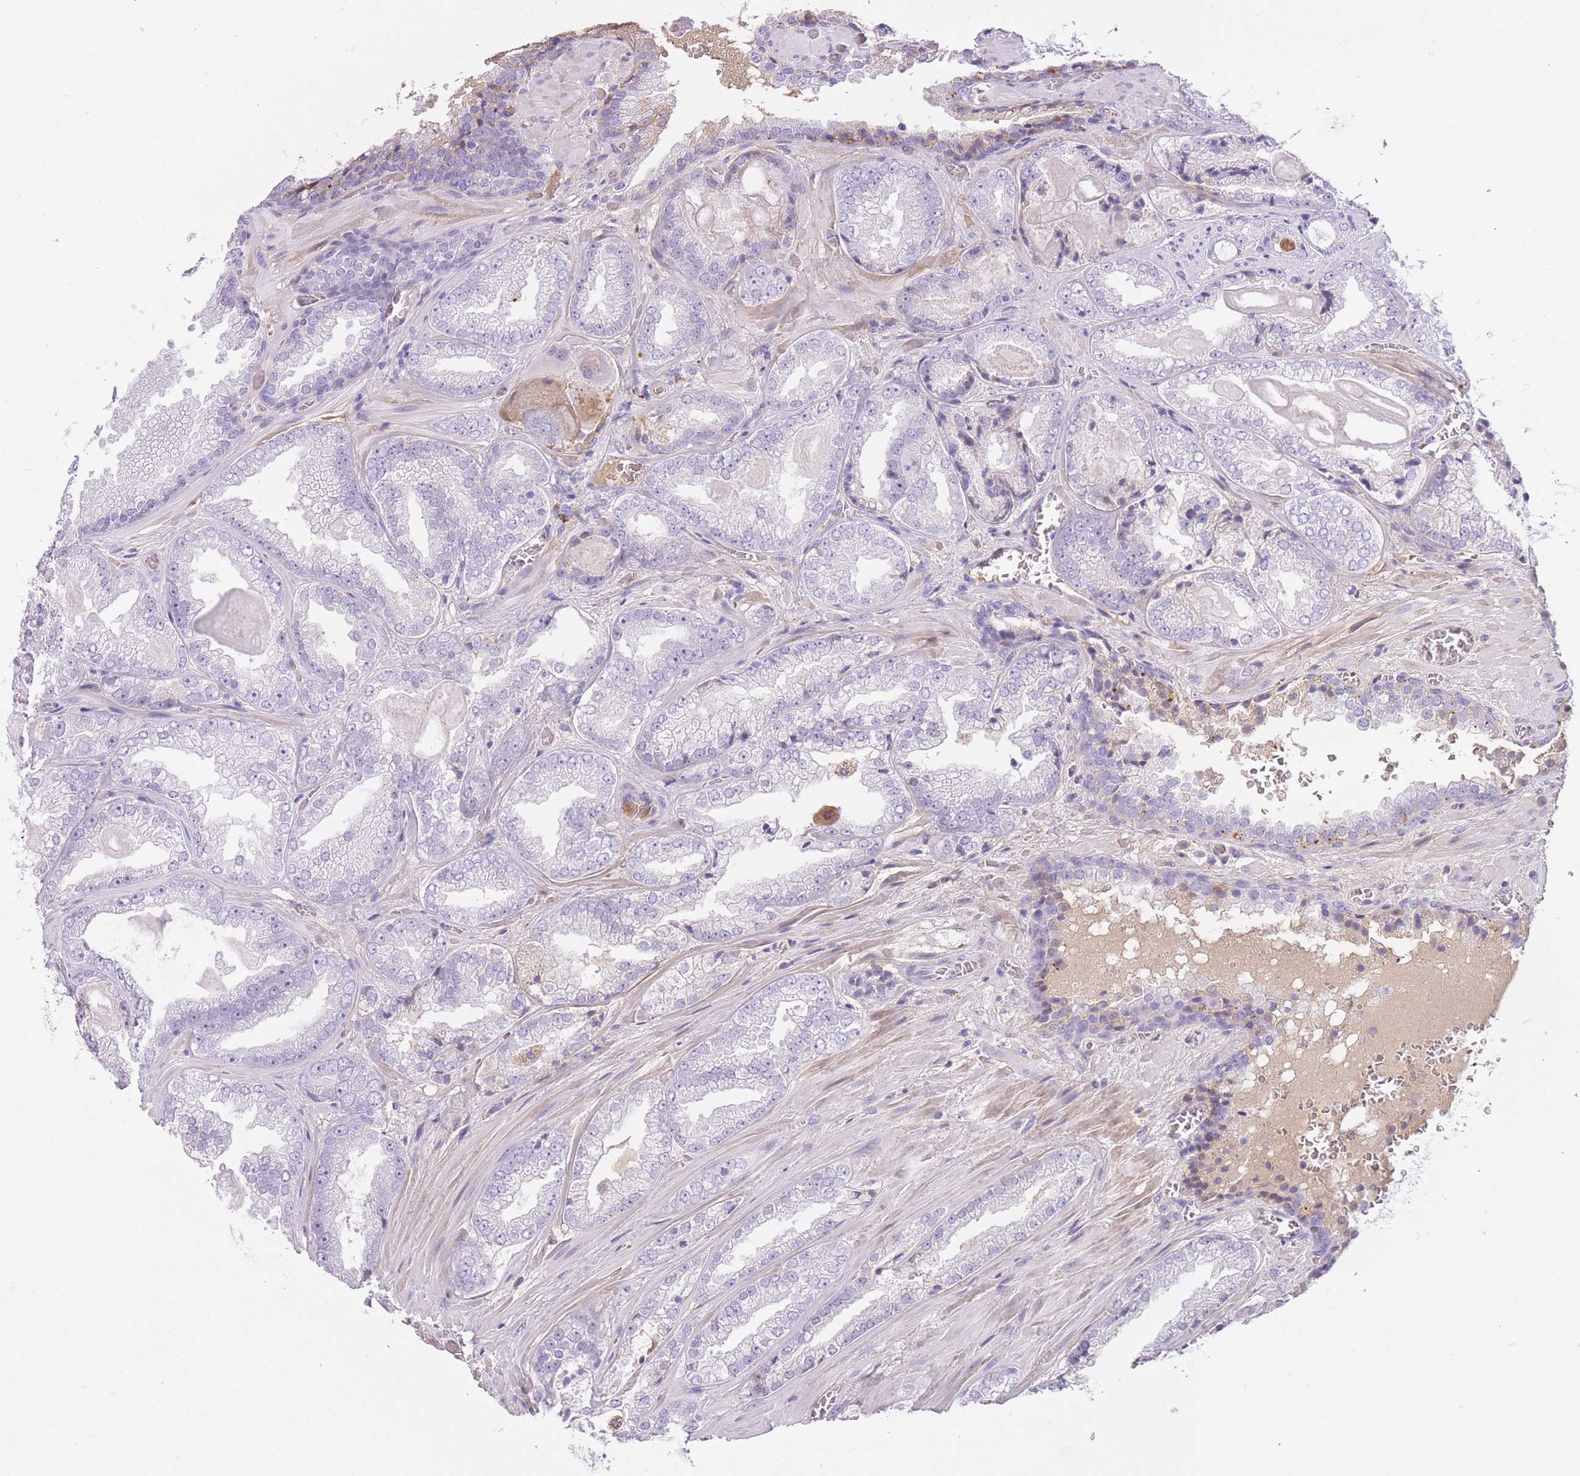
{"staining": {"intensity": "negative", "quantity": "none", "location": "none"}, "tissue": "prostate cancer", "cell_type": "Tumor cells", "image_type": "cancer", "snomed": [{"axis": "morphology", "description": "Adenocarcinoma, Low grade"}, {"axis": "topography", "description": "Prostate"}], "caption": "This is an immunohistochemistry image of prostate adenocarcinoma (low-grade). There is no staining in tumor cells.", "gene": "GNAT1", "patient": {"sex": "male", "age": 57}}